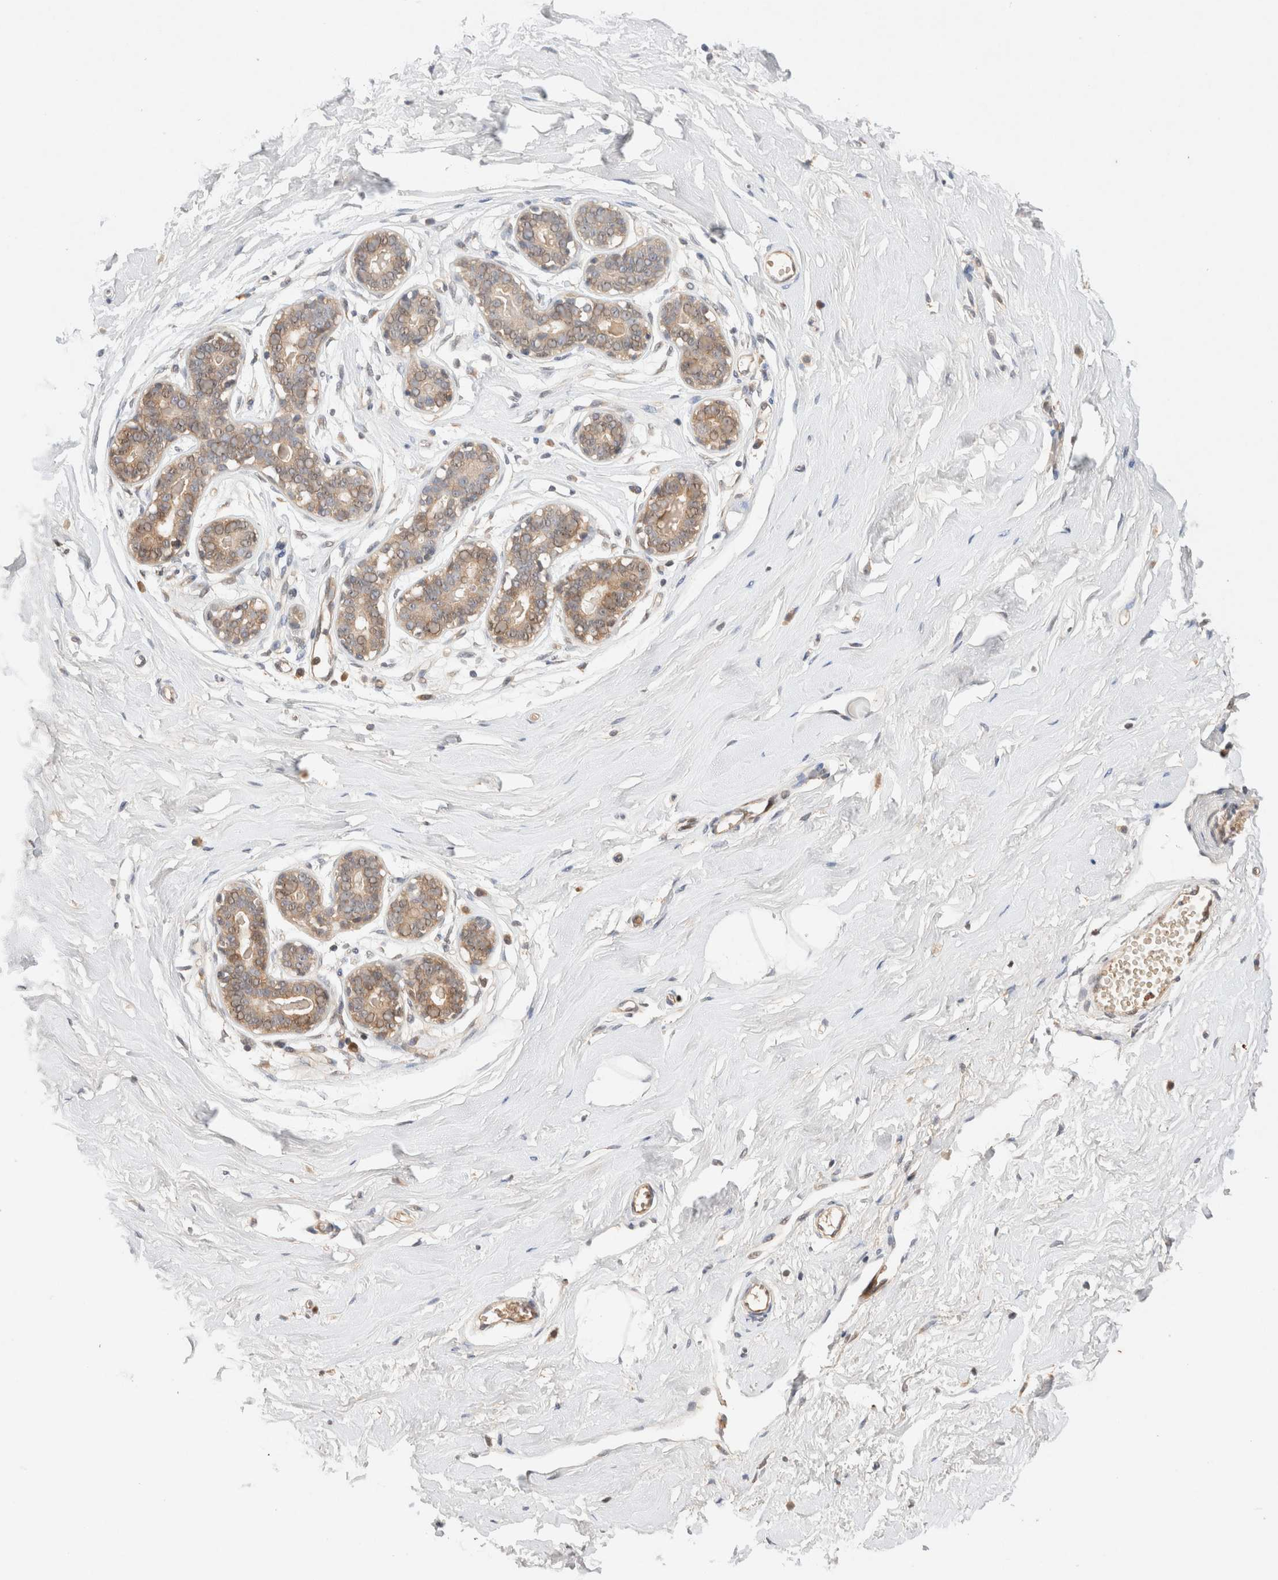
{"staining": {"intensity": "negative", "quantity": "none", "location": "none"}, "tissue": "breast", "cell_type": "Adipocytes", "image_type": "normal", "snomed": [{"axis": "morphology", "description": "Normal tissue, NOS"}, {"axis": "topography", "description": "Breast"}], "caption": "Immunohistochemical staining of unremarkable human breast shows no significant positivity in adipocytes. (Stains: DAB immunohistochemistry (IHC) with hematoxylin counter stain, Microscopy: brightfield microscopy at high magnification).", "gene": "KLHL20", "patient": {"sex": "female", "age": 23}}